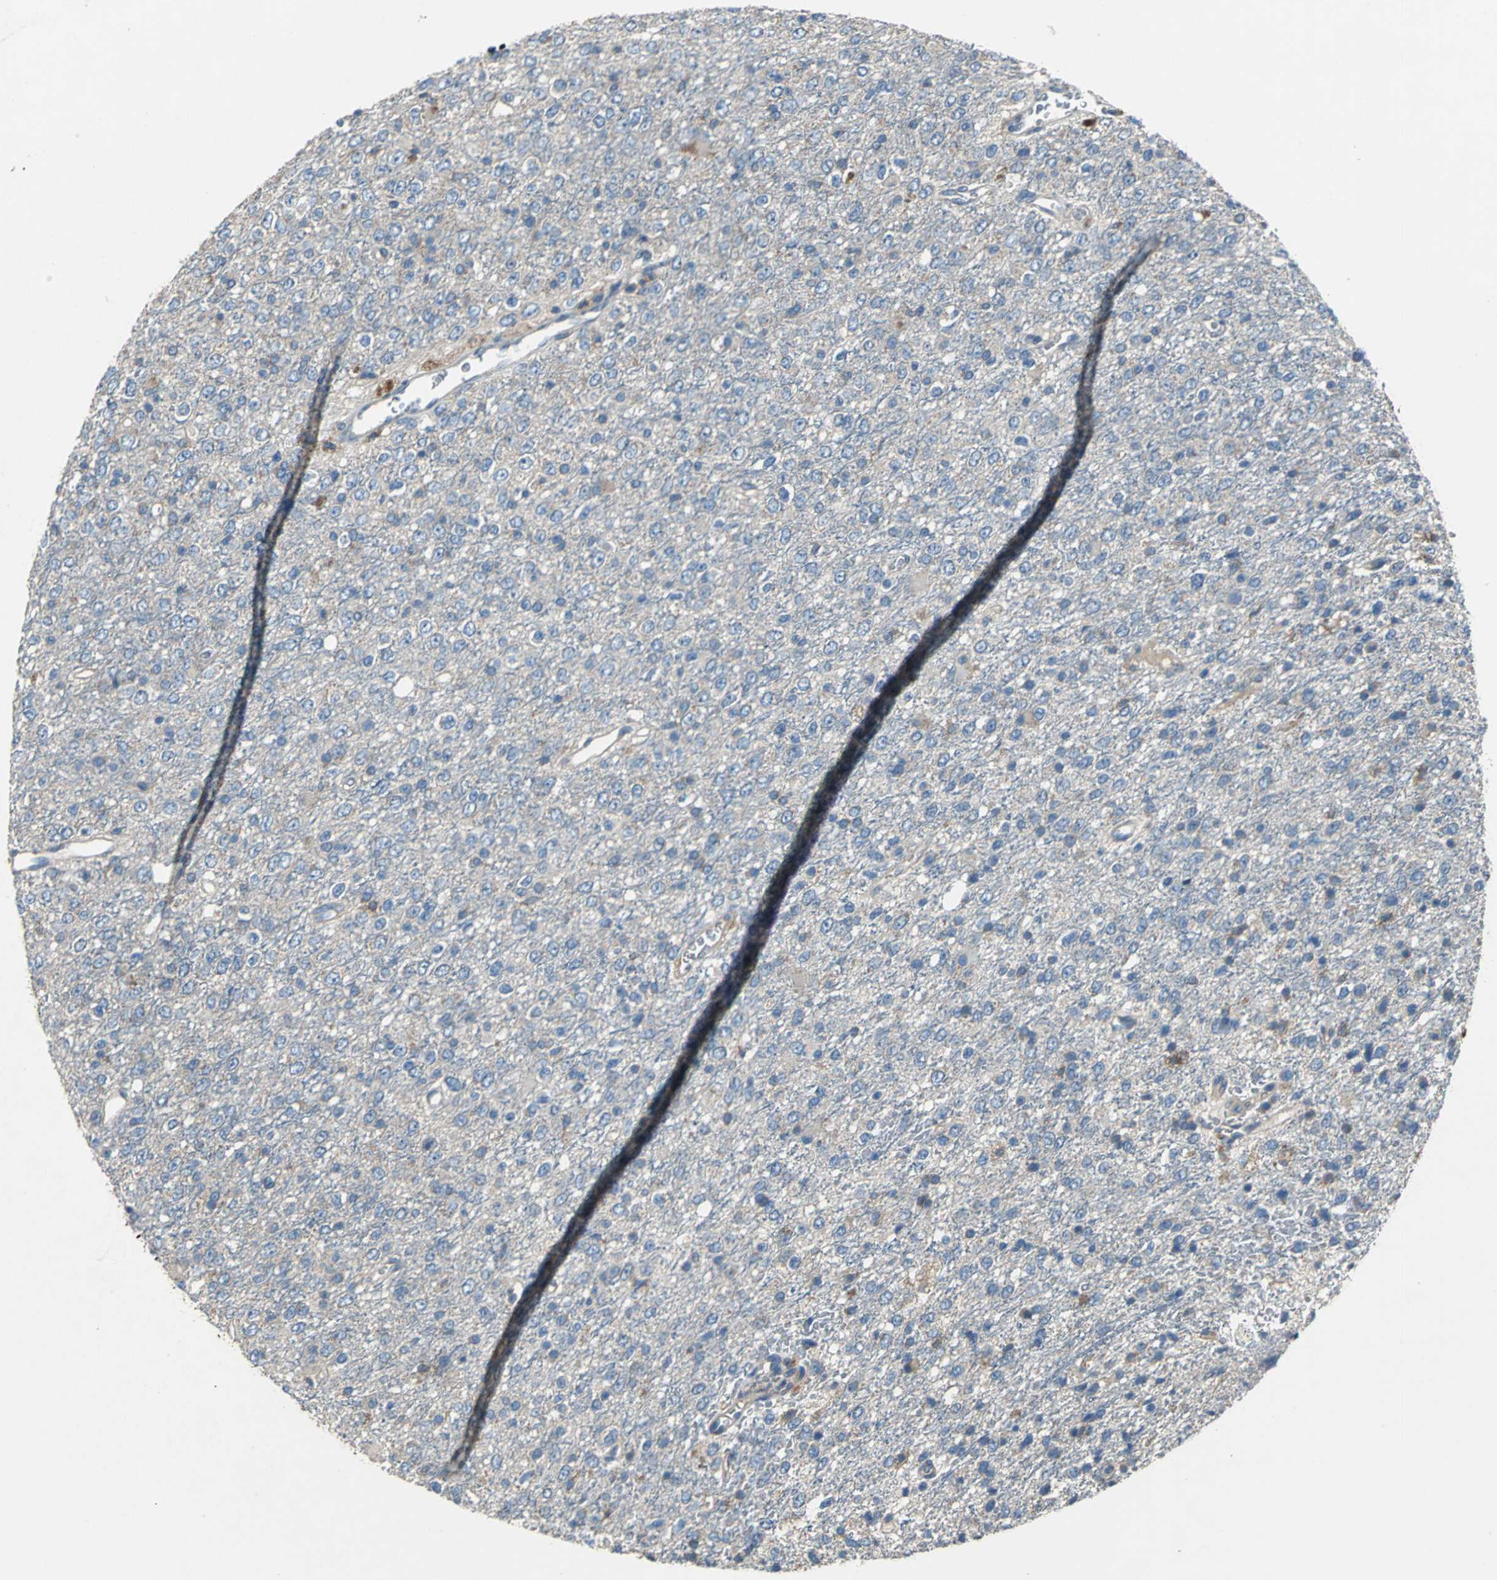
{"staining": {"intensity": "weak", "quantity": ">75%", "location": "cytoplasmic/membranous"}, "tissue": "glioma", "cell_type": "Tumor cells", "image_type": "cancer", "snomed": [{"axis": "morphology", "description": "Glioma, malignant, High grade"}, {"axis": "topography", "description": "pancreas cauda"}], "caption": "DAB (3,3'-diaminobenzidine) immunohistochemical staining of glioma demonstrates weak cytoplasmic/membranous protein positivity in about >75% of tumor cells. (DAB IHC with brightfield microscopy, high magnification).", "gene": "HEPH", "patient": {"sex": "male", "age": 60}}